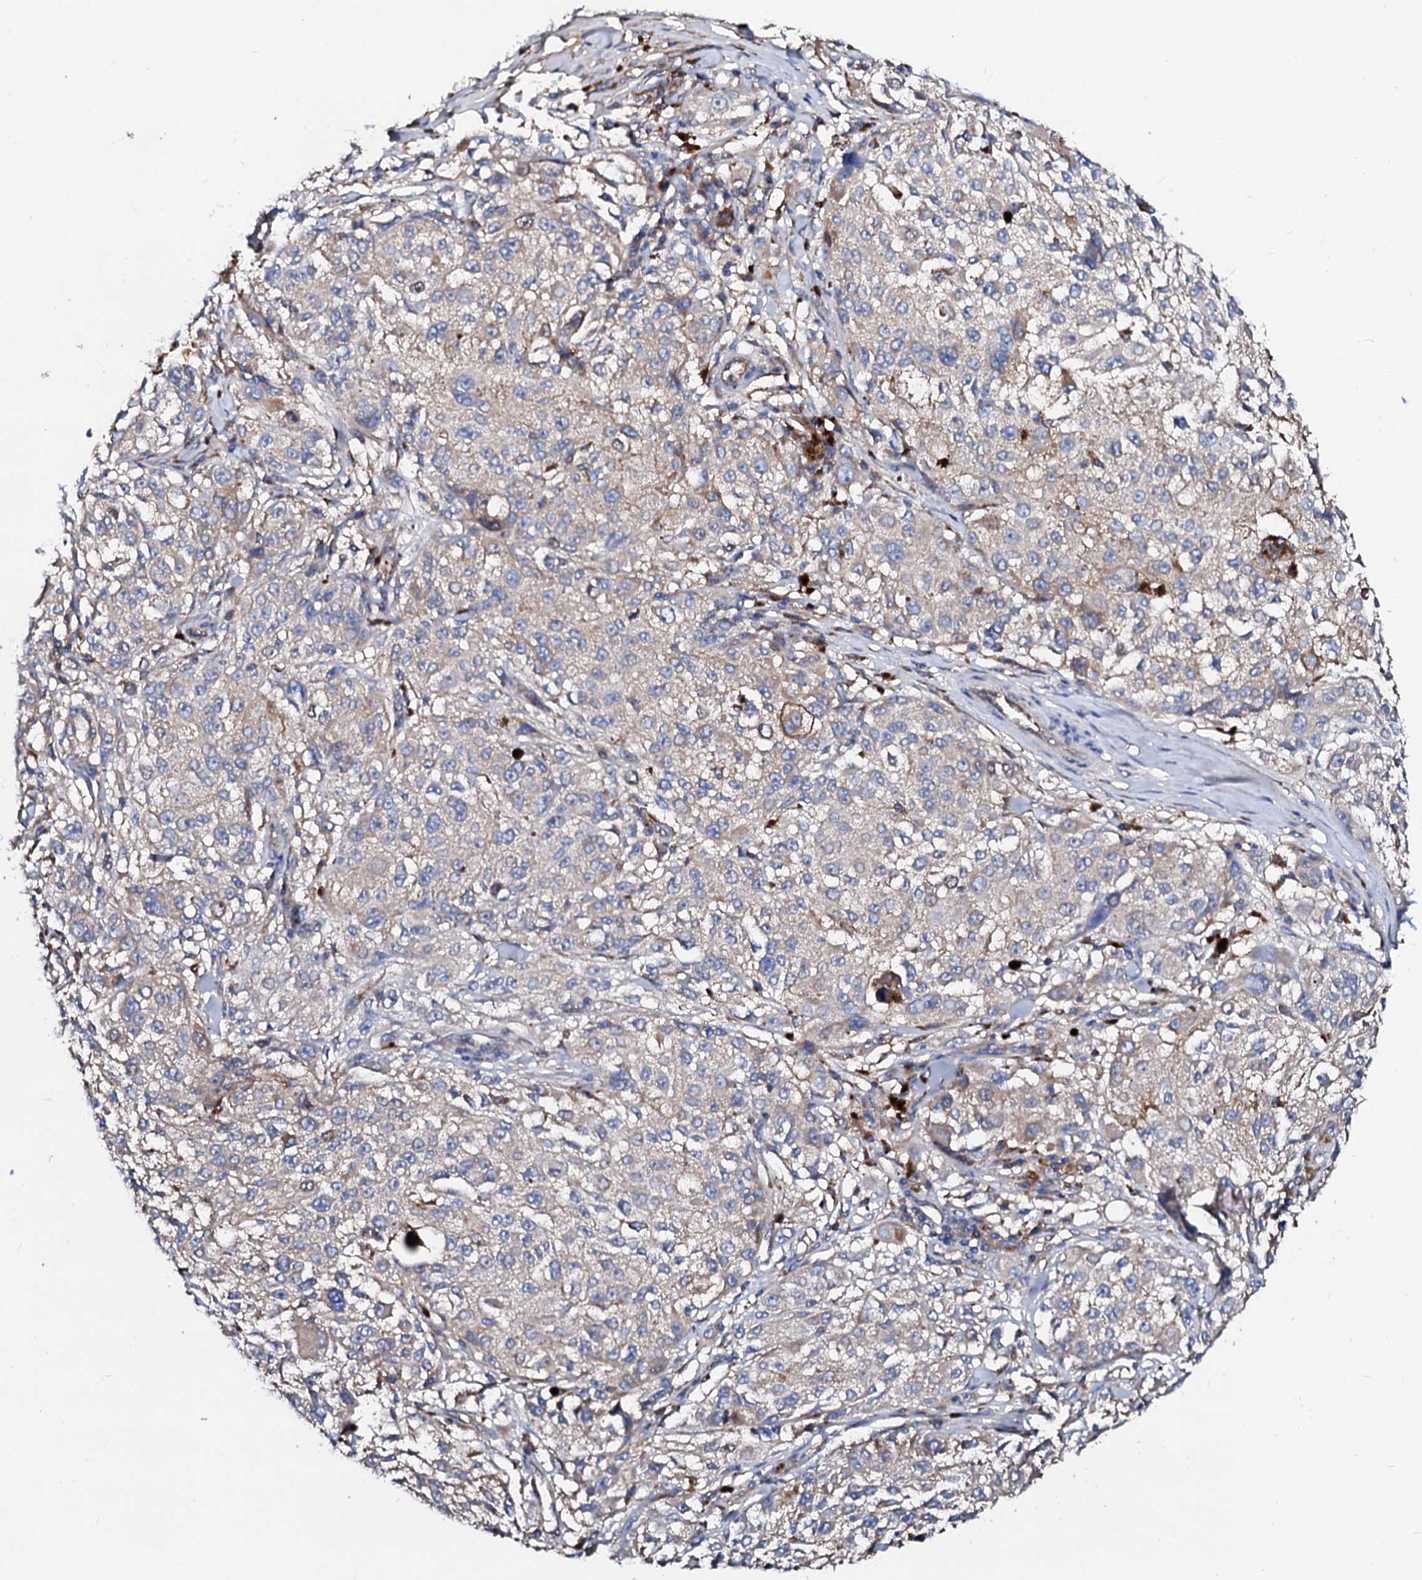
{"staining": {"intensity": "weak", "quantity": "<25%", "location": "cytoplasmic/membranous"}, "tissue": "melanoma", "cell_type": "Tumor cells", "image_type": "cancer", "snomed": [{"axis": "morphology", "description": "Necrosis, NOS"}, {"axis": "morphology", "description": "Malignant melanoma, NOS"}, {"axis": "topography", "description": "Skin"}], "caption": "IHC micrograph of human malignant melanoma stained for a protein (brown), which exhibits no staining in tumor cells.", "gene": "CSKMT", "patient": {"sex": "female", "age": 87}}